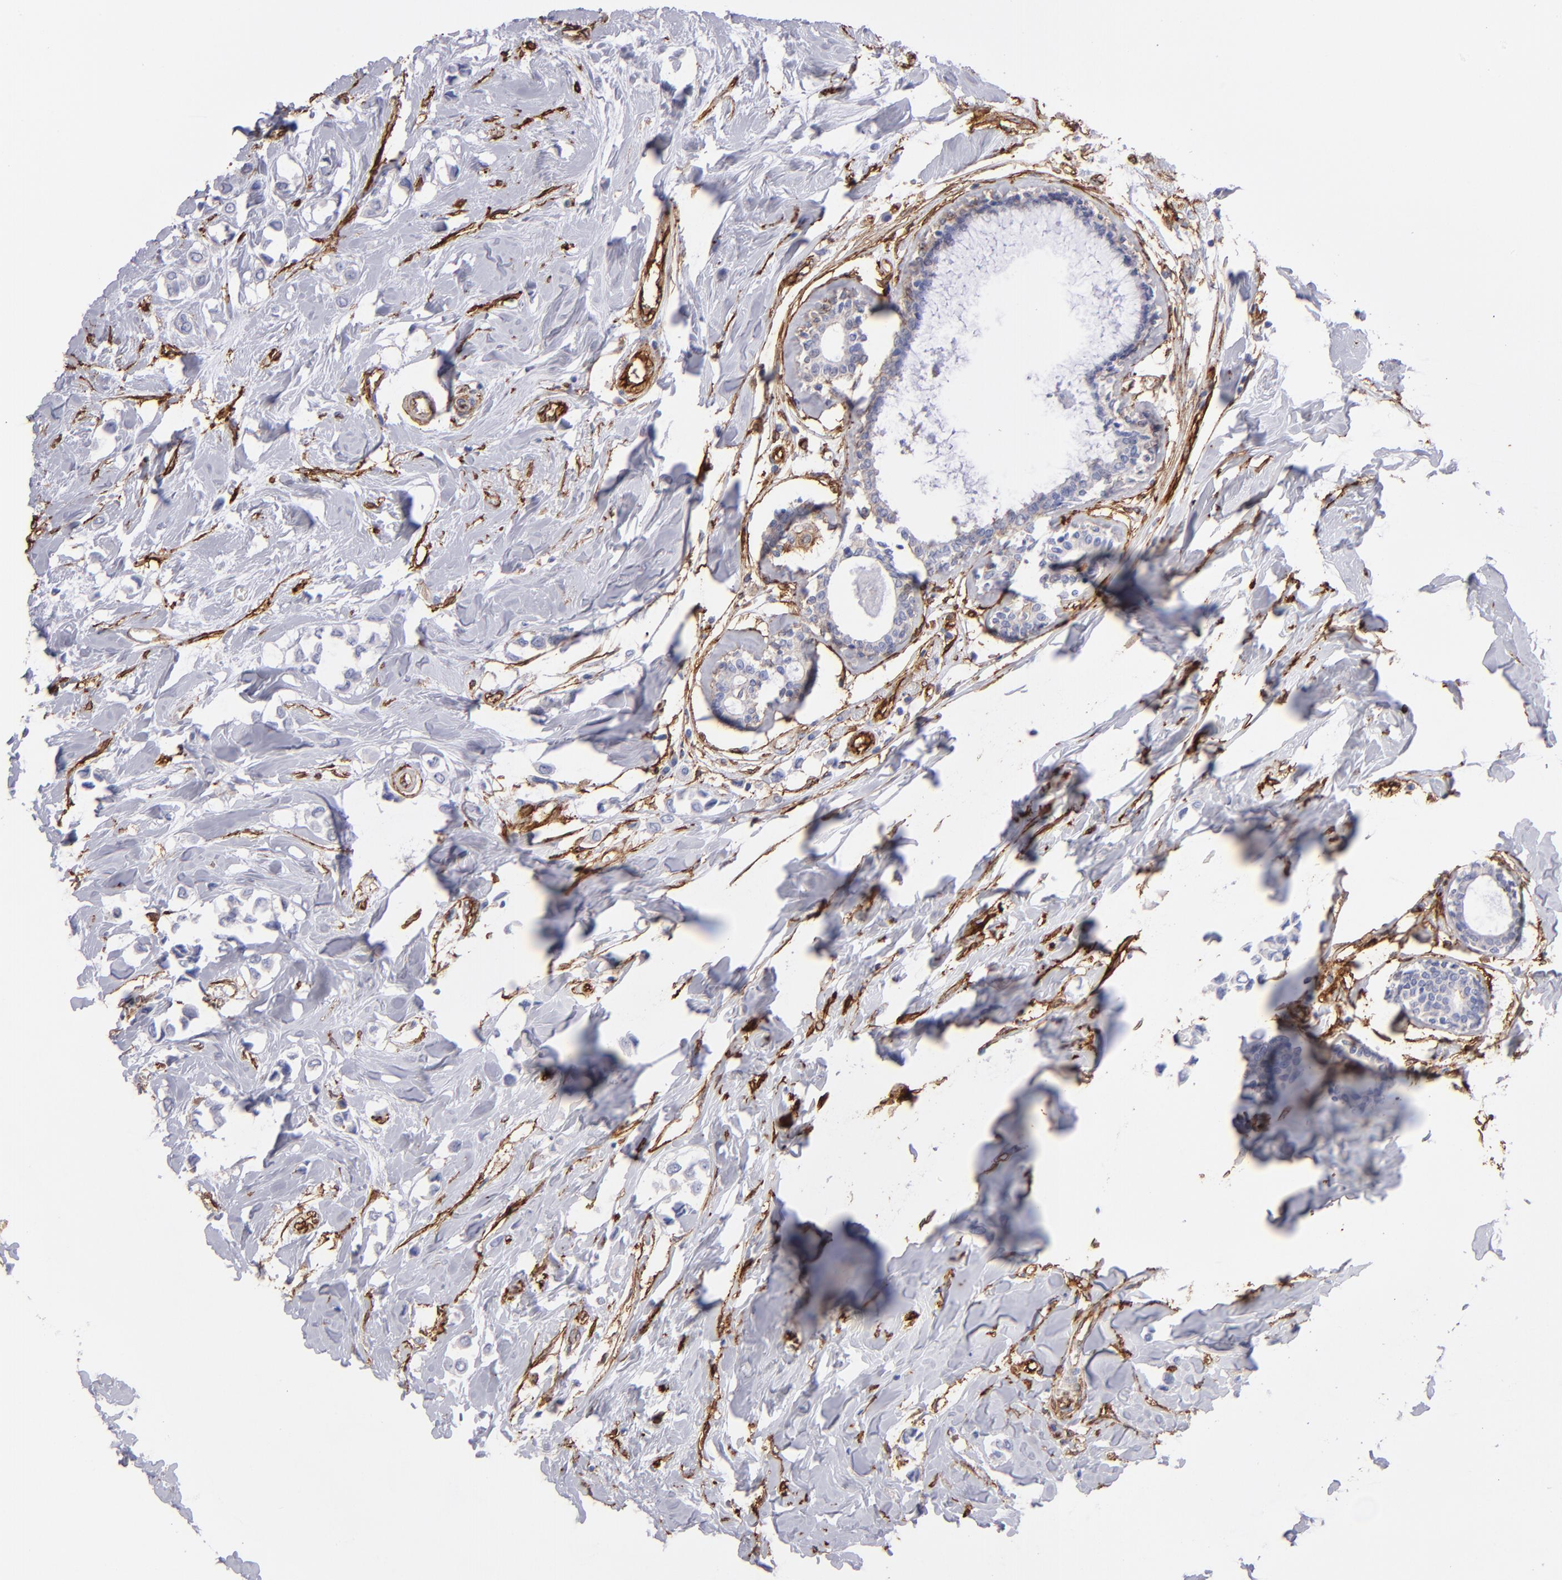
{"staining": {"intensity": "moderate", "quantity": "25%-75%", "location": "cytoplasmic/membranous"}, "tissue": "breast cancer", "cell_type": "Tumor cells", "image_type": "cancer", "snomed": [{"axis": "morphology", "description": "Lobular carcinoma"}, {"axis": "topography", "description": "Breast"}], "caption": "Lobular carcinoma (breast) stained with immunohistochemistry (IHC) demonstrates moderate cytoplasmic/membranous positivity in approximately 25%-75% of tumor cells.", "gene": "AHNAK2", "patient": {"sex": "female", "age": 51}}